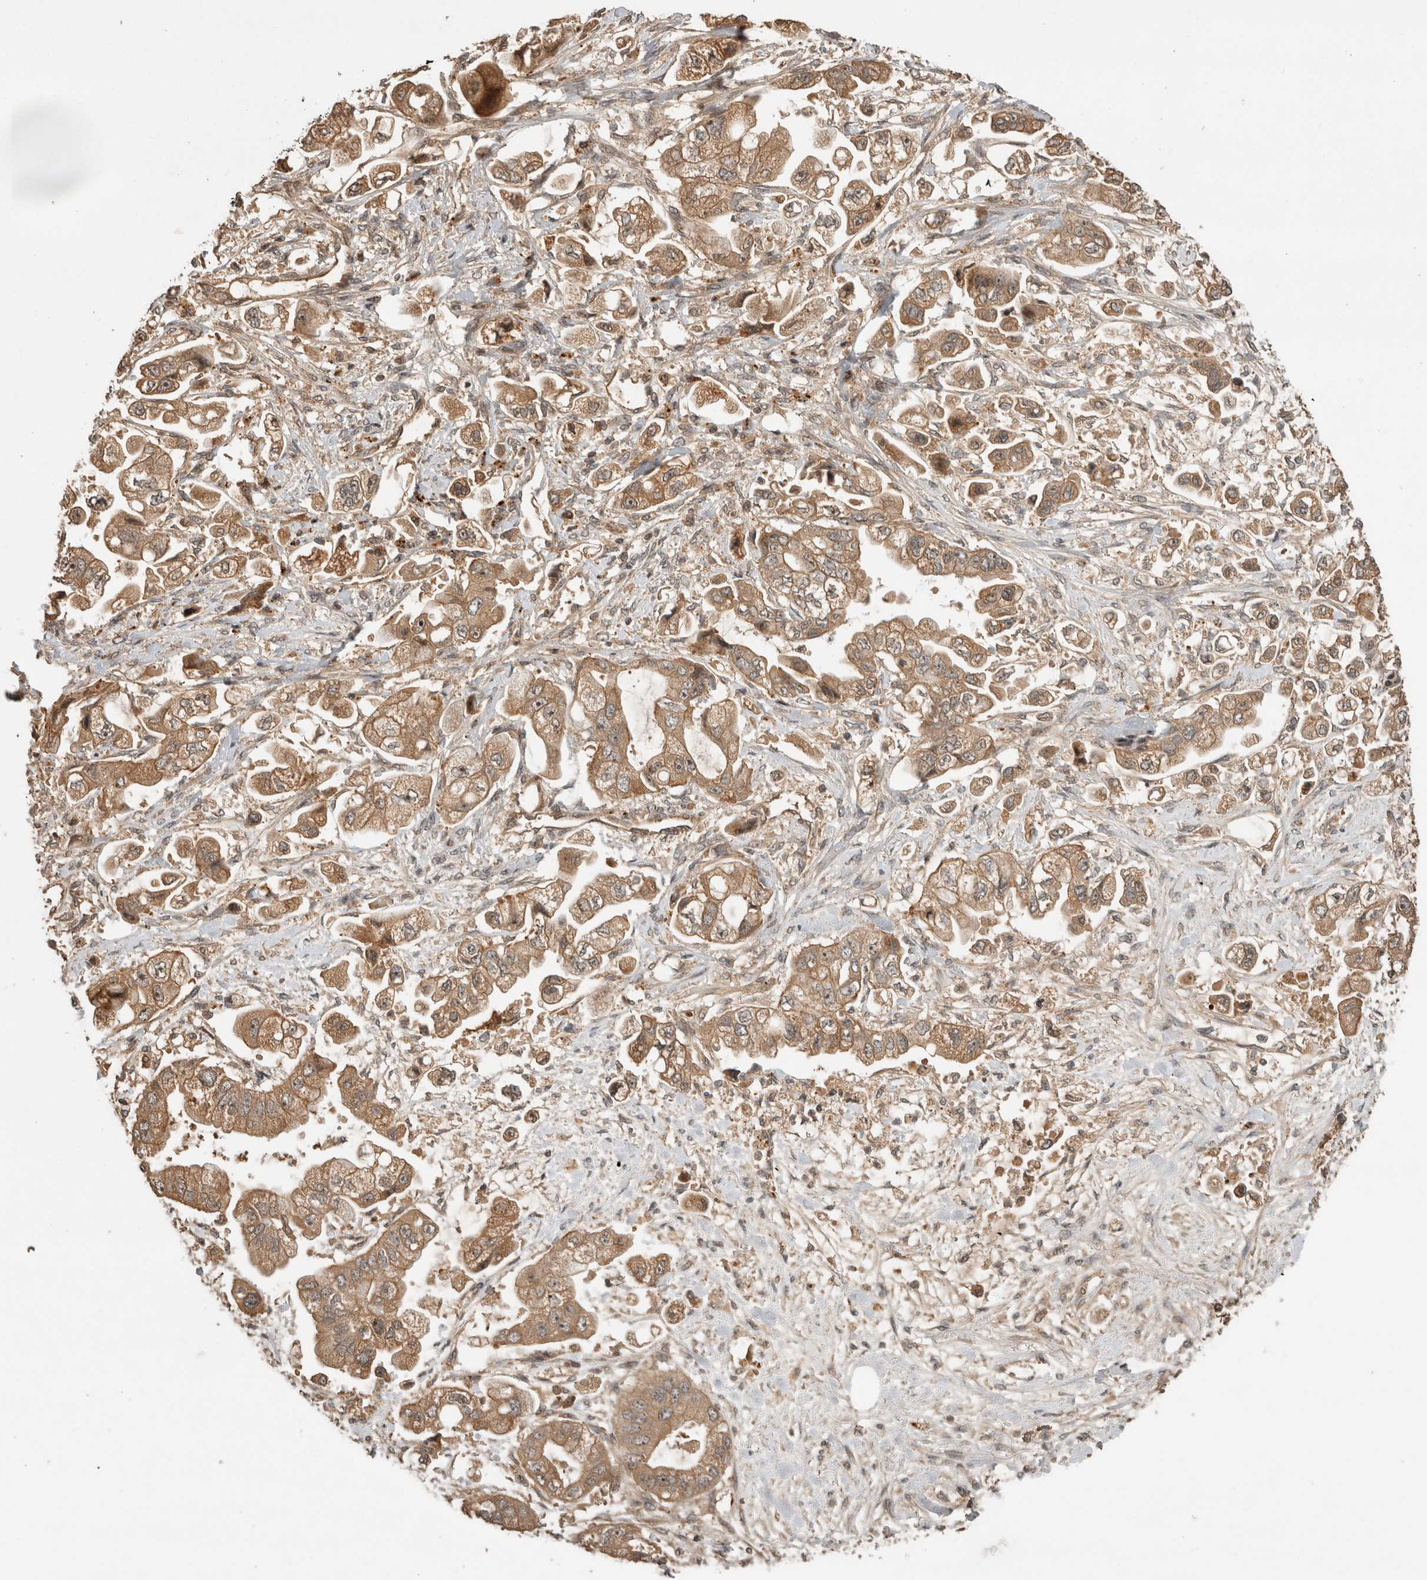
{"staining": {"intensity": "moderate", "quantity": ">75%", "location": "cytoplasmic/membranous"}, "tissue": "stomach cancer", "cell_type": "Tumor cells", "image_type": "cancer", "snomed": [{"axis": "morphology", "description": "Adenocarcinoma, NOS"}, {"axis": "topography", "description": "Stomach"}], "caption": "Immunohistochemical staining of stomach cancer demonstrates medium levels of moderate cytoplasmic/membranous positivity in approximately >75% of tumor cells.", "gene": "PITPNC1", "patient": {"sex": "male", "age": 62}}